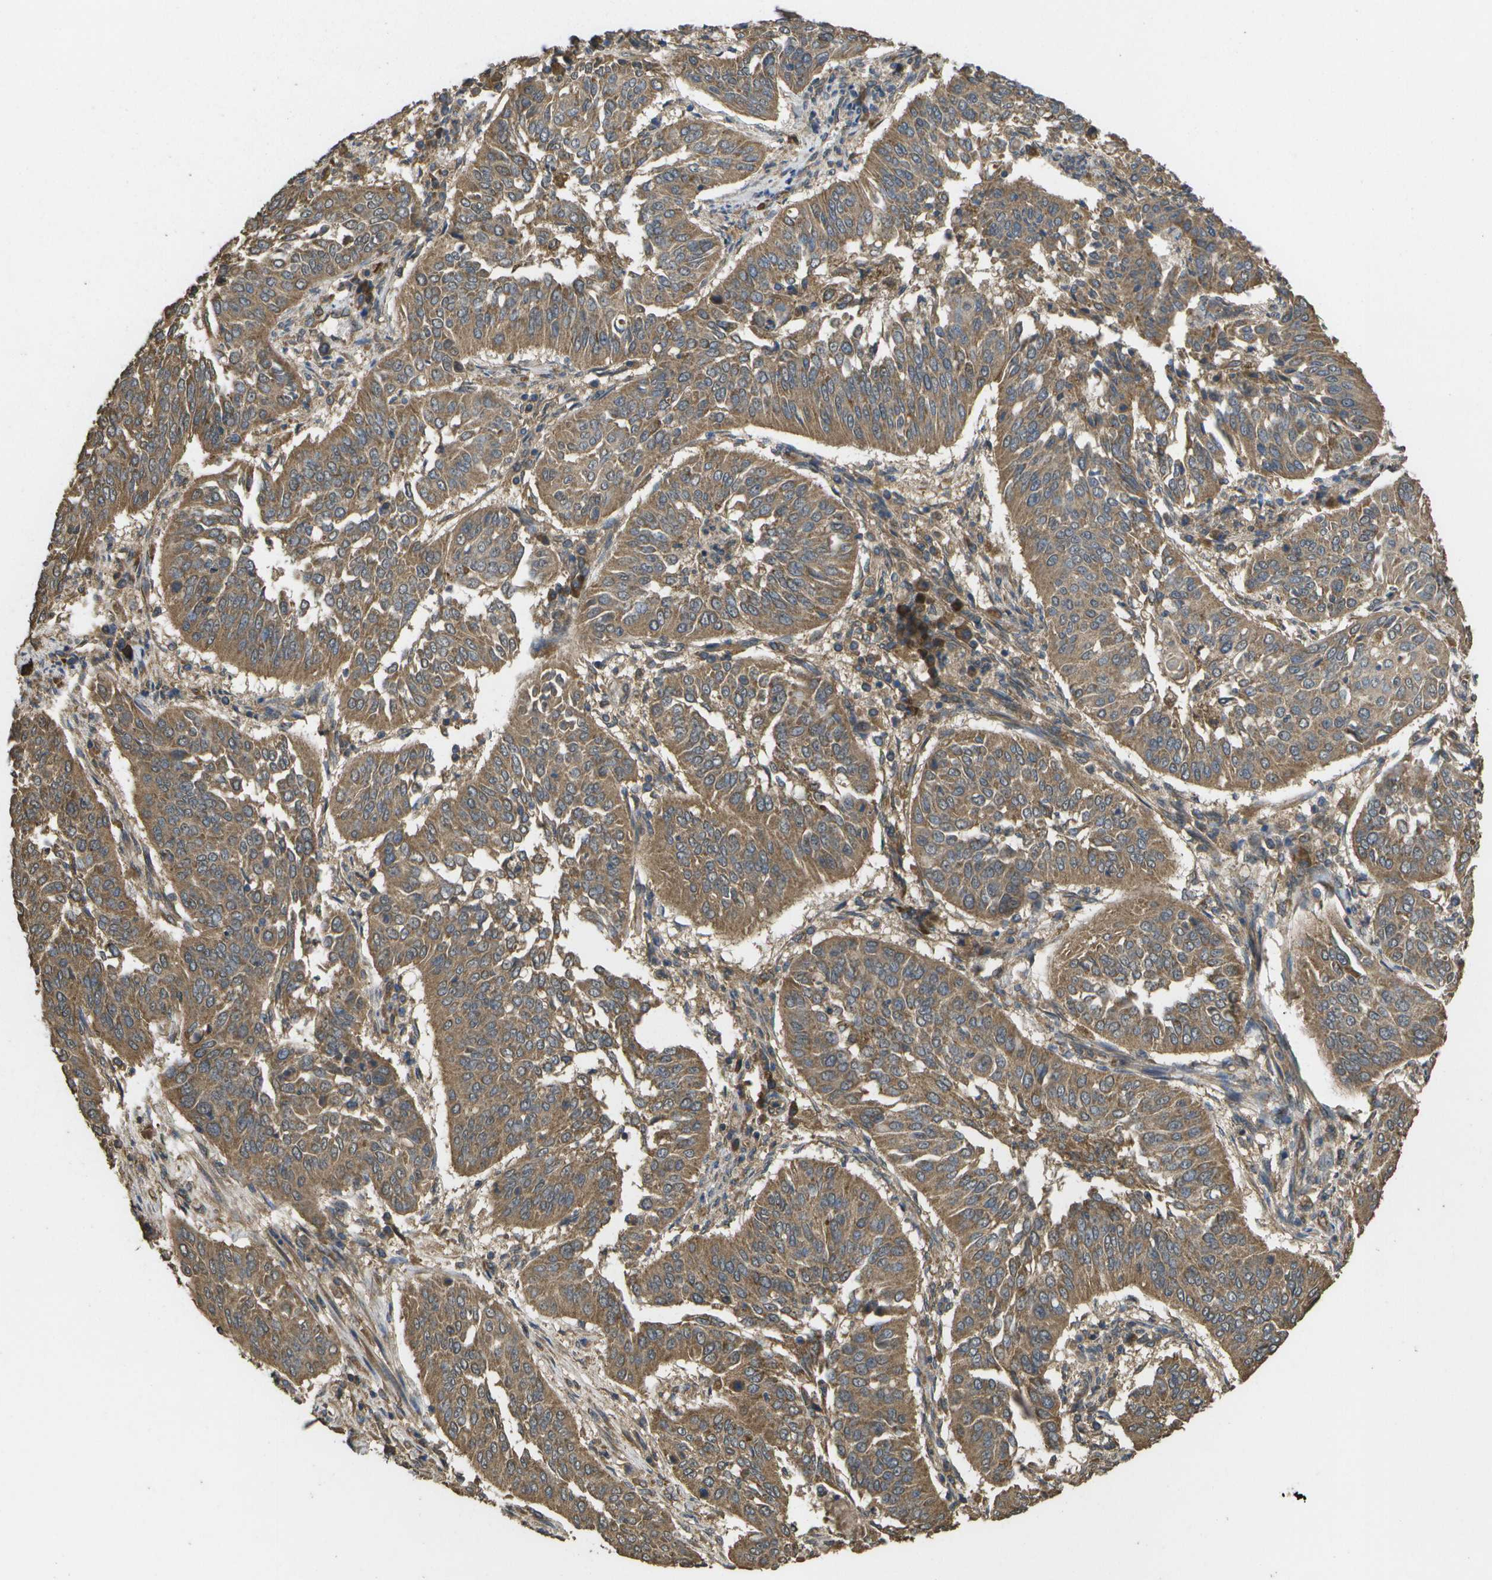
{"staining": {"intensity": "moderate", "quantity": ">75%", "location": "cytoplasmic/membranous"}, "tissue": "cervical cancer", "cell_type": "Tumor cells", "image_type": "cancer", "snomed": [{"axis": "morphology", "description": "Normal tissue, NOS"}, {"axis": "morphology", "description": "Squamous cell carcinoma, NOS"}, {"axis": "topography", "description": "Cervix"}], "caption": "Brown immunohistochemical staining in cervical cancer reveals moderate cytoplasmic/membranous expression in about >75% of tumor cells. Immunohistochemistry stains the protein of interest in brown and the nuclei are stained blue.", "gene": "SACS", "patient": {"sex": "female", "age": 39}}